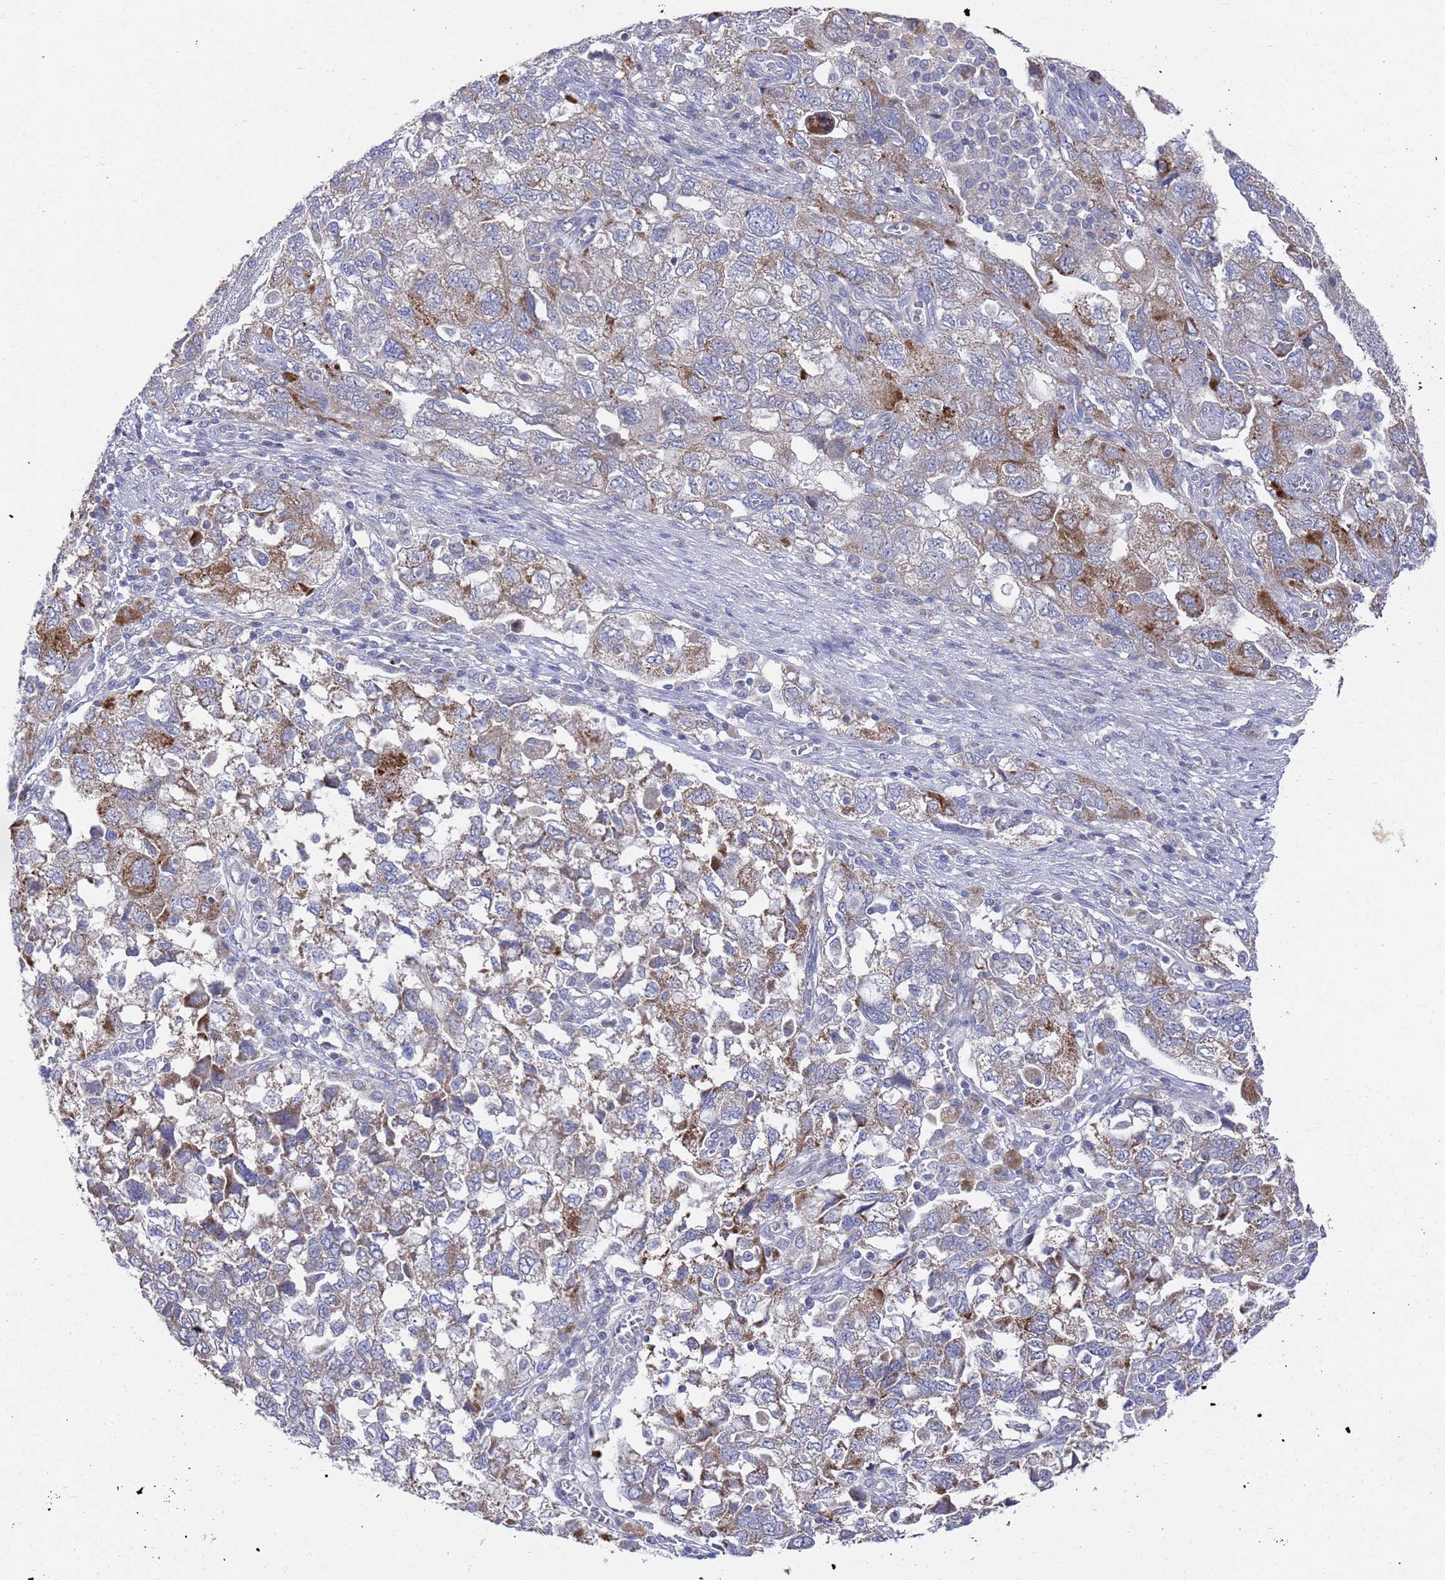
{"staining": {"intensity": "moderate", "quantity": "25%-75%", "location": "cytoplasmic/membranous"}, "tissue": "ovarian cancer", "cell_type": "Tumor cells", "image_type": "cancer", "snomed": [{"axis": "morphology", "description": "Carcinoma, NOS"}, {"axis": "morphology", "description": "Cystadenocarcinoma, serous, NOS"}, {"axis": "topography", "description": "Ovary"}], "caption": "High-magnification brightfield microscopy of ovarian cancer stained with DAB (3,3'-diaminobenzidine) (brown) and counterstained with hematoxylin (blue). tumor cells exhibit moderate cytoplasmic/membranous positivity is present in approximately25%-75% of cells.", "gene": "NPEPPS", "patient": {"sex": "female", "age": 69}}